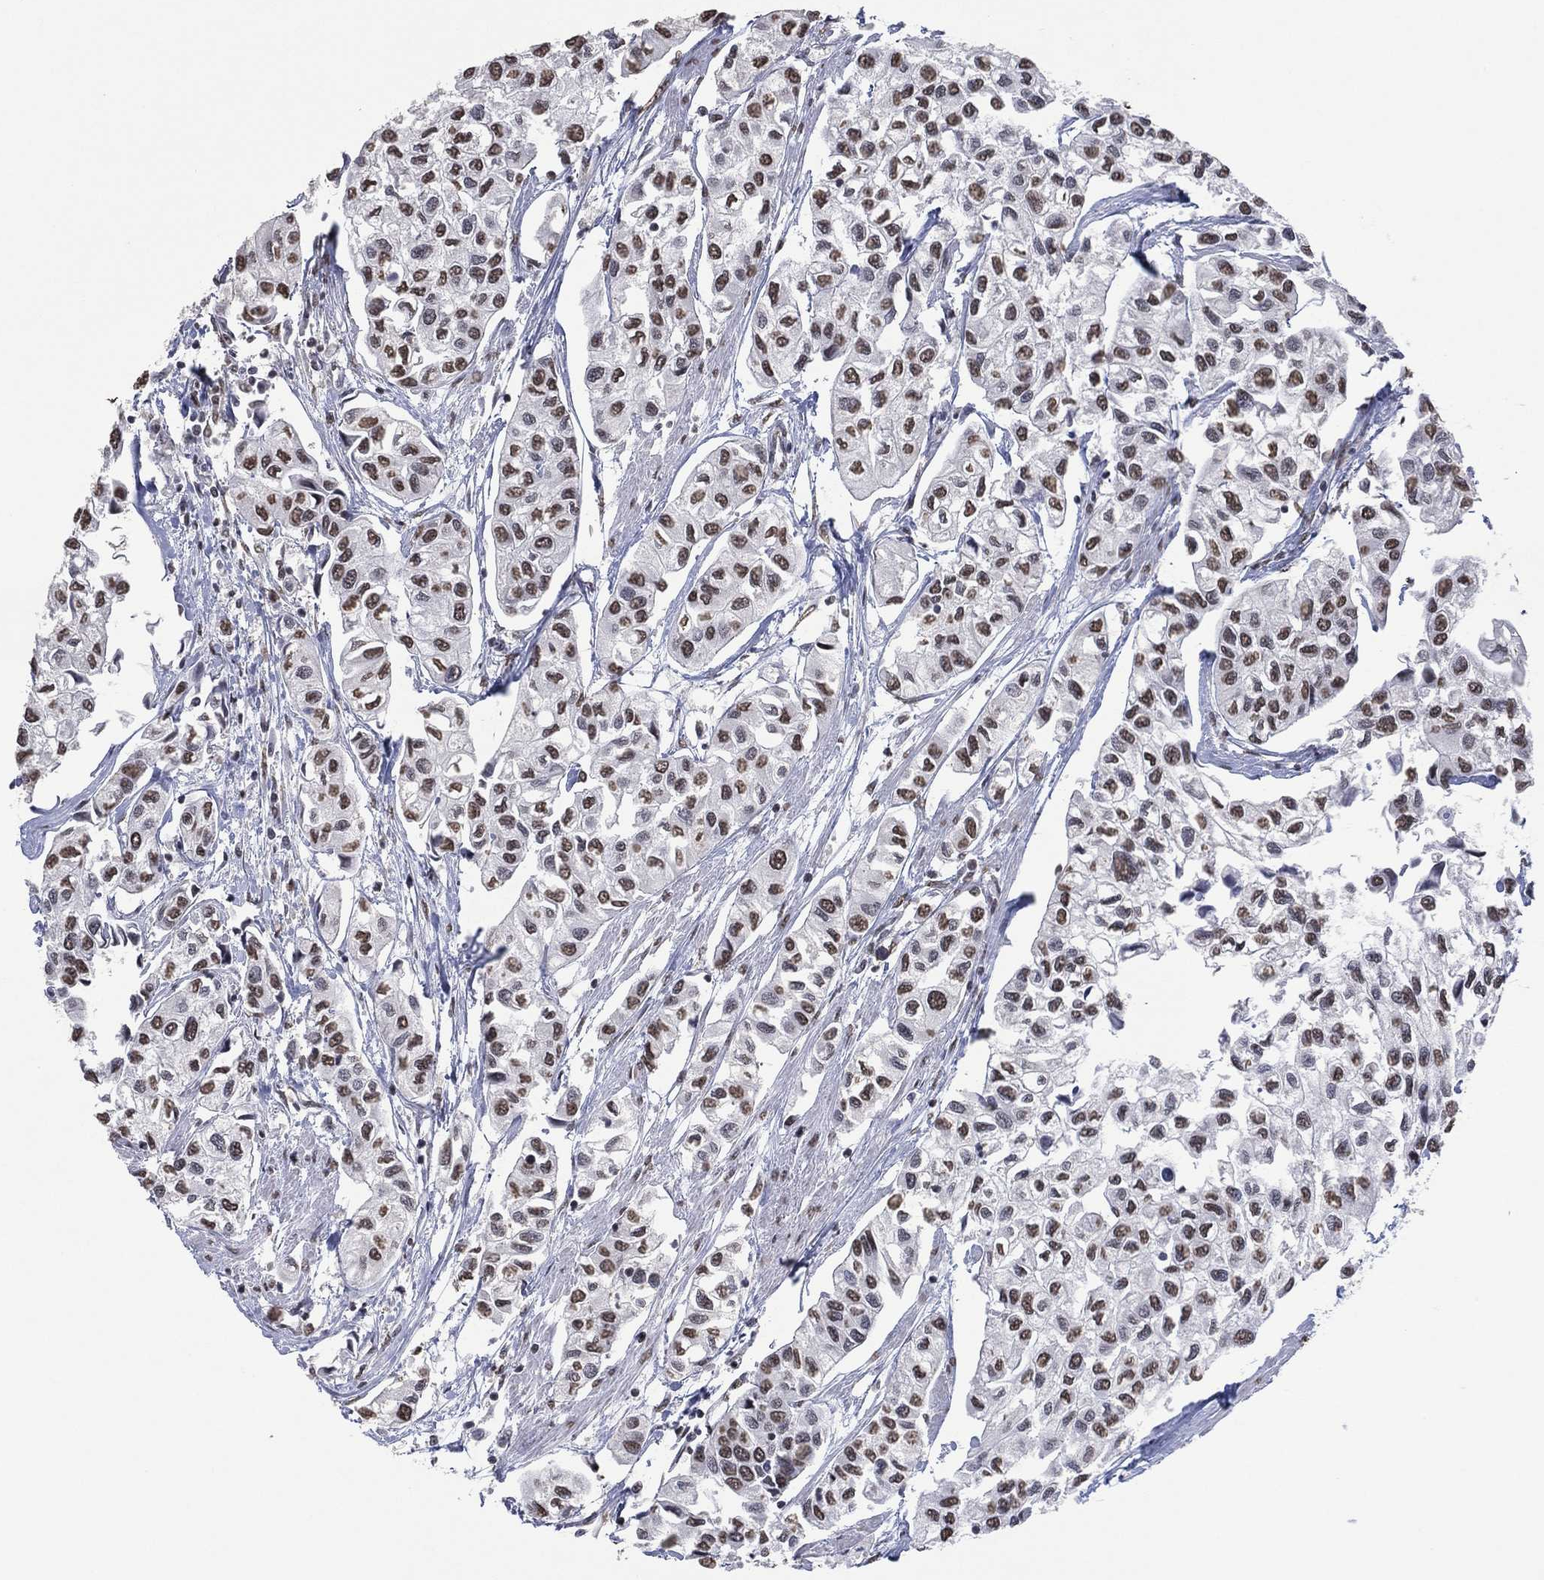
{"staining": {"intensity": "moderate", "quantity": "25%-75%", "location": "nuclear"}, "tissue": "urothelial cancer", "cell_type": "Tumor cells", "image_type": "cancer", "snomed": [{"axis": "morphology", "description": "Urothelial carcinoma, High grade"}, {"axis": "topography", "description": "Urinary bladder"}], "caption": "DAB (3,3'-diaminobenzidine) immunohistochemical staining of urothelial cancer demonstrates moderate nuclear protein positivity in approximately 25%-75% of tumor cells.", "gene": "EHMT1", "patient": {"sex": "male", "age": 73}}